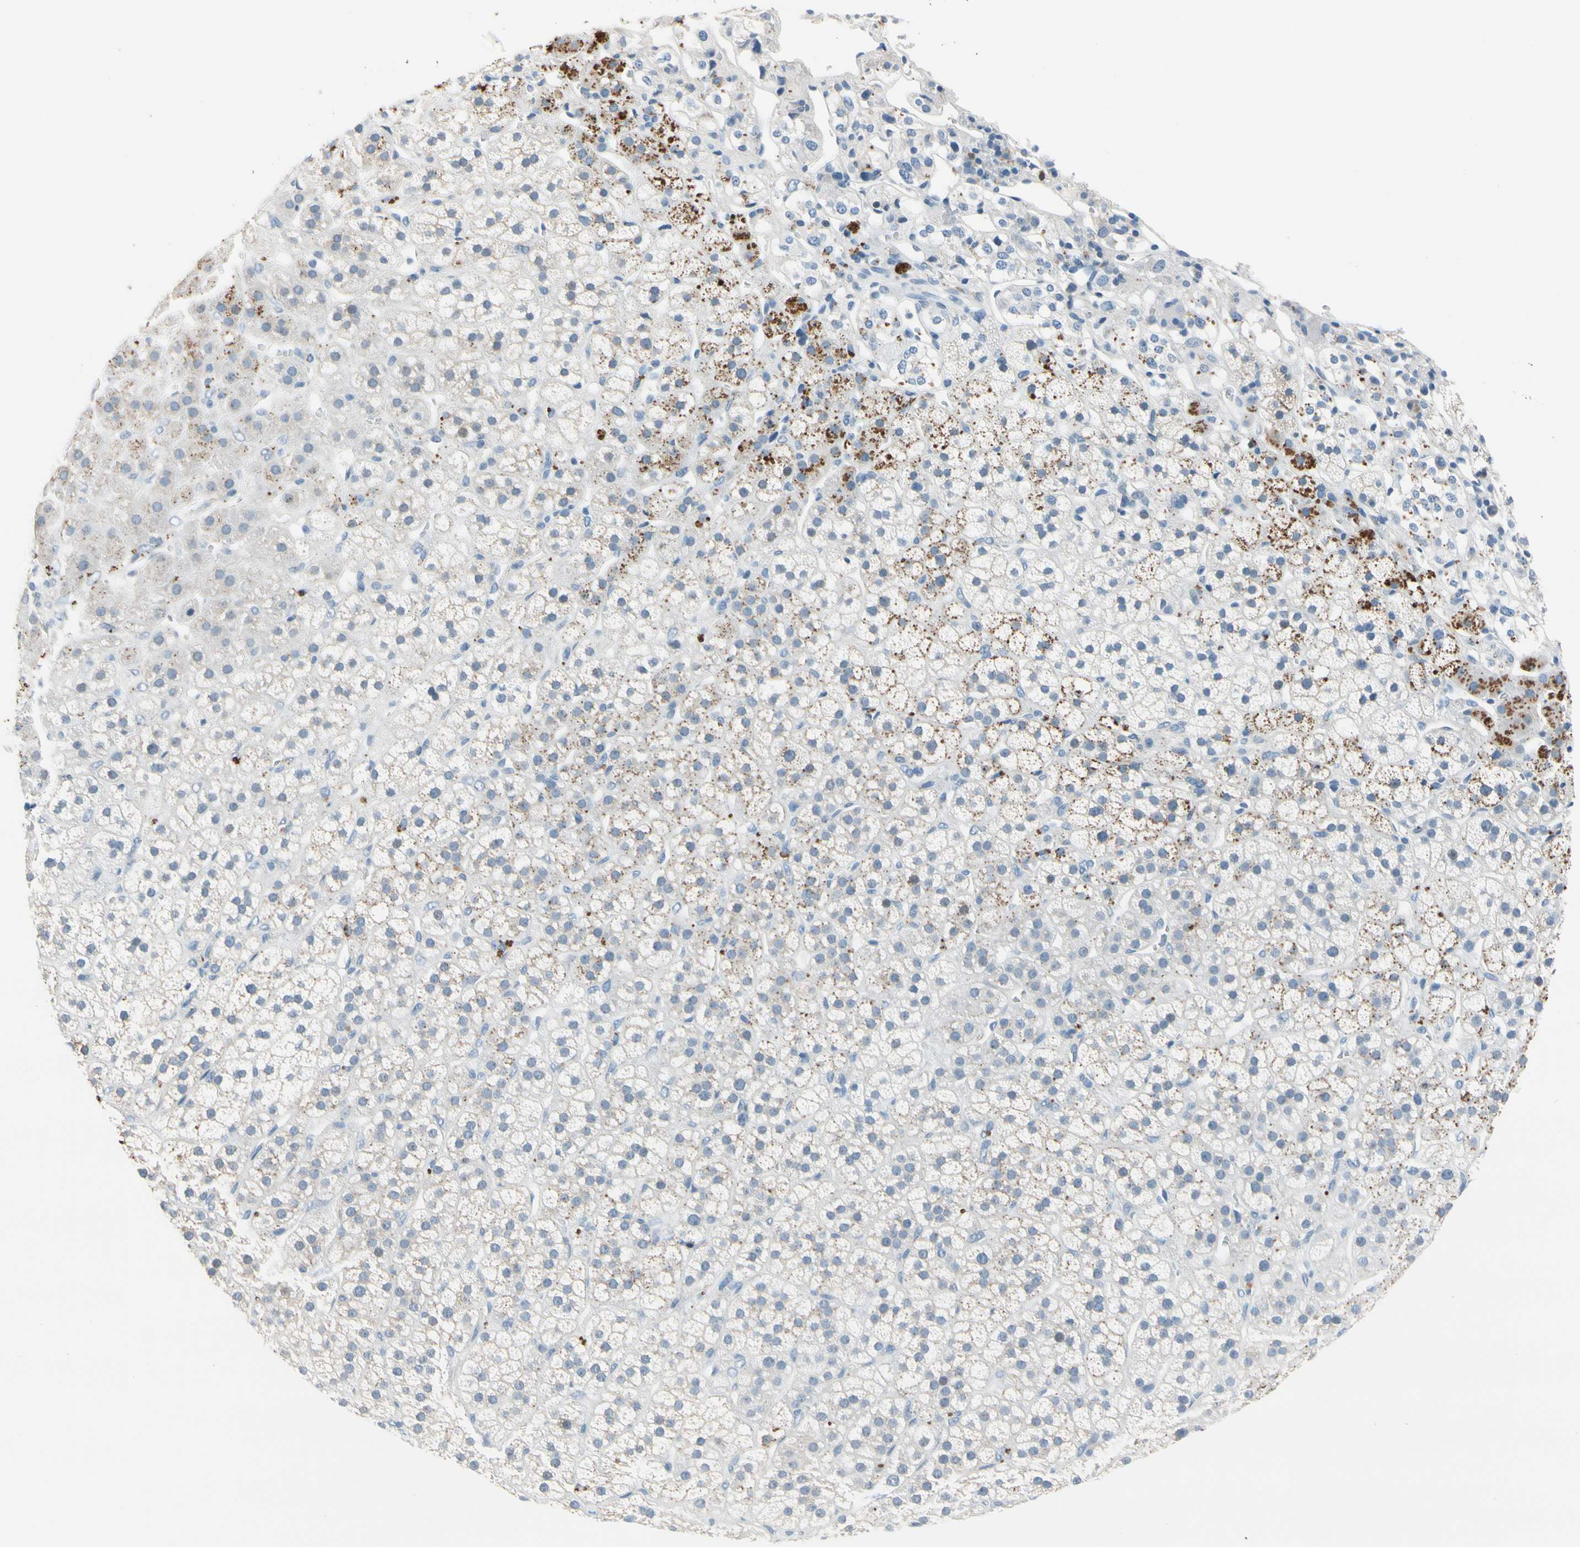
{"staining": {"intensity": "moderate", "quantity": "<25%", "location": "cytoplasmic/membranous"}, "tissue": "adrenal gland", "cell_type": "Glandular cells", "image_type": "normal", "snomed": [{"axis": "morphology", "description": "Normal tissue, NOS"}, {"axis": "topography", "description": "Adrenal gland"}], "caption": "Protein staining by immunohistochemistry exhibits moderate cytoplasmic/membranous positivity in about <25% of glandular cells in benign adrenal gland.", "gene": "CPA3", "patient": {"sex": "male", "age": 56}}